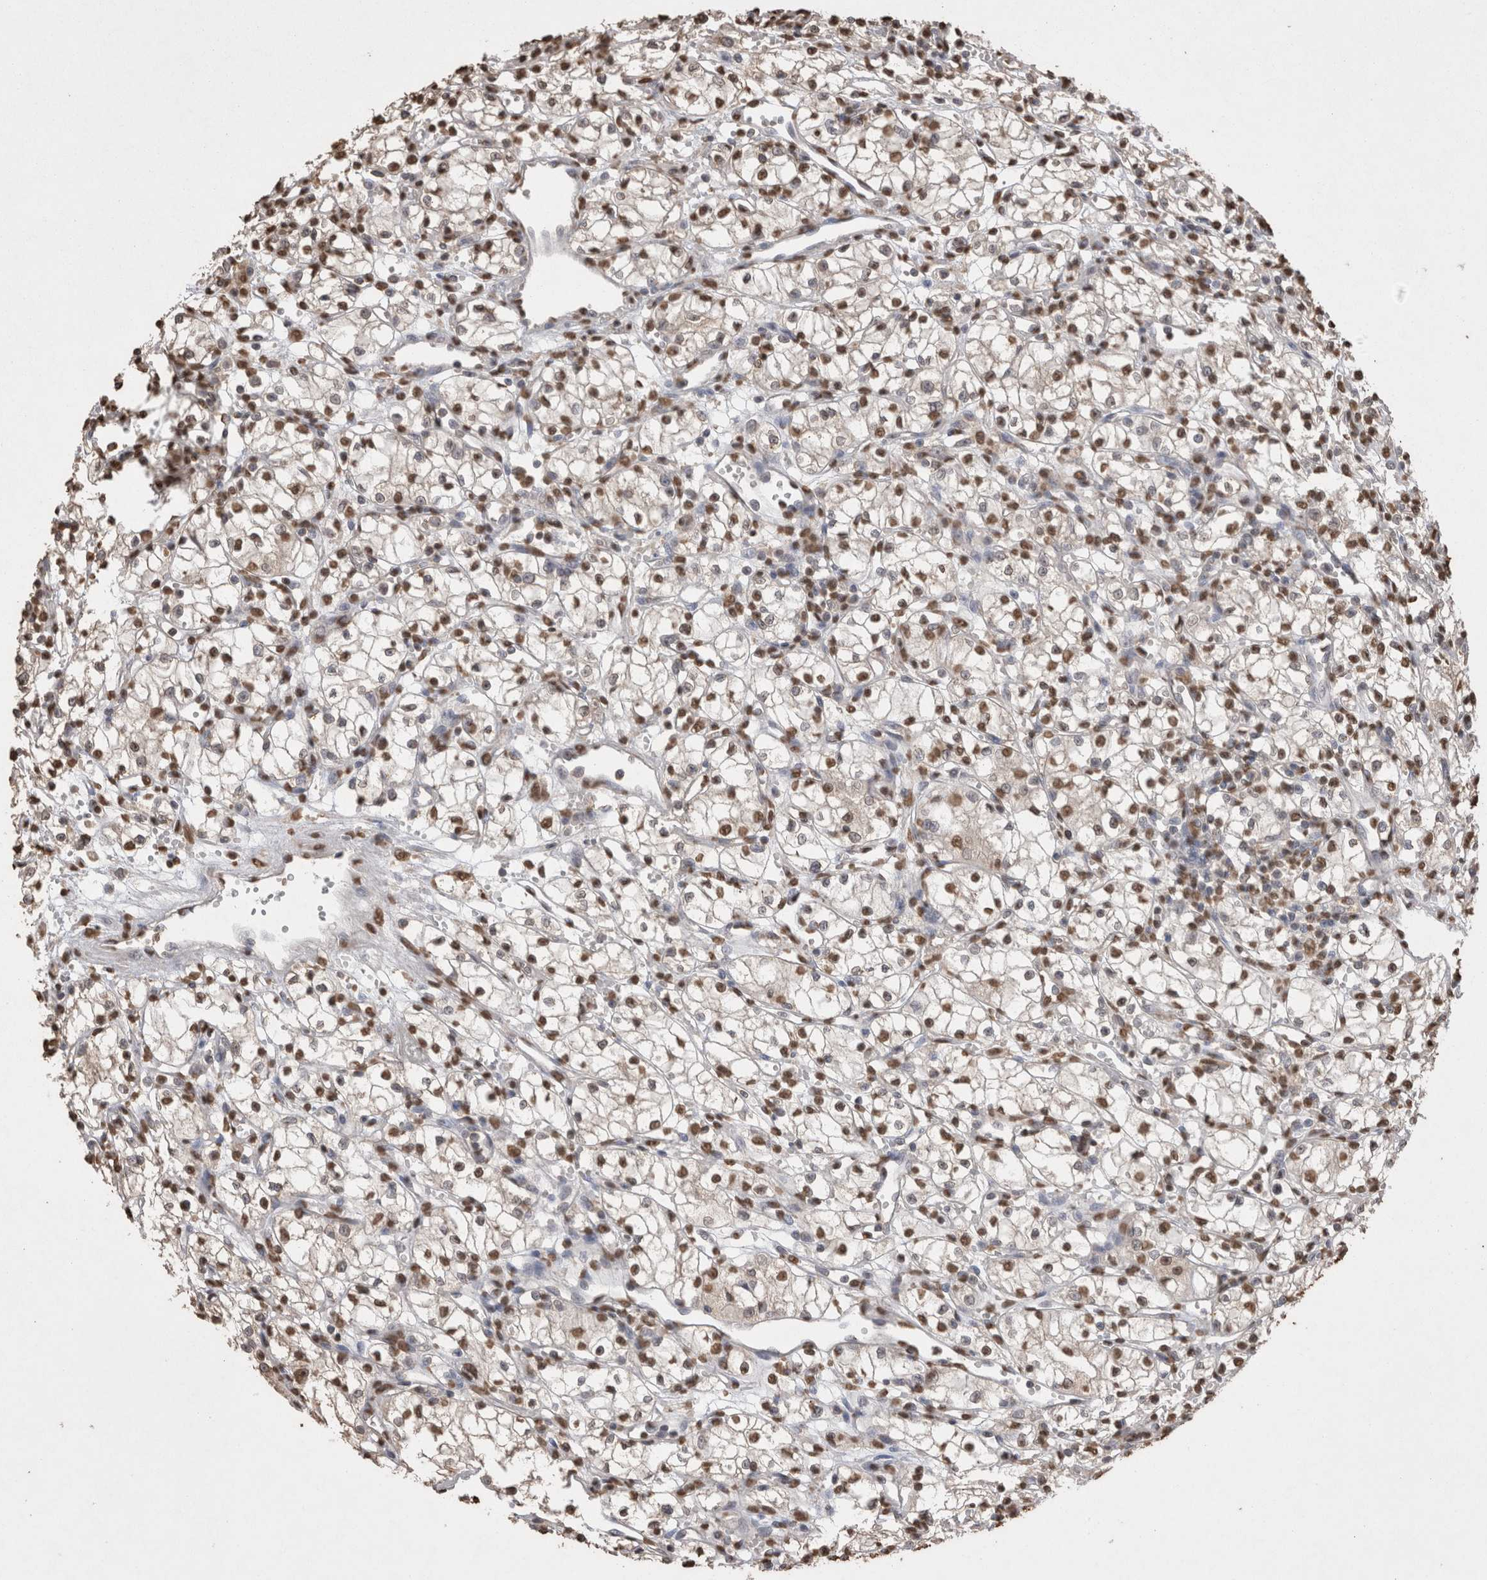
{"staining": {"intensity": "moderate", "quantity": ">75%", "location": "nuclear"}, "tissue": "renal cancer", "cell_type": "Tumor cells", "image_type": "cancer", "snomed": [{"axis": "morphology", "description": "Normal tissue, NOS"}, {"axis": "morphology", "description": "Adenocarcinoma, NOS"}, {"axis": "topography", "description": "Kidney"}], "caption": "This is an image of immunohistochemistry (IHC) staining of renal cancer, which shows moderate positivity in the nuclear of tumor cells.", "gene": "POU5F1", "patient": {"sex": "male", "age": 59}}